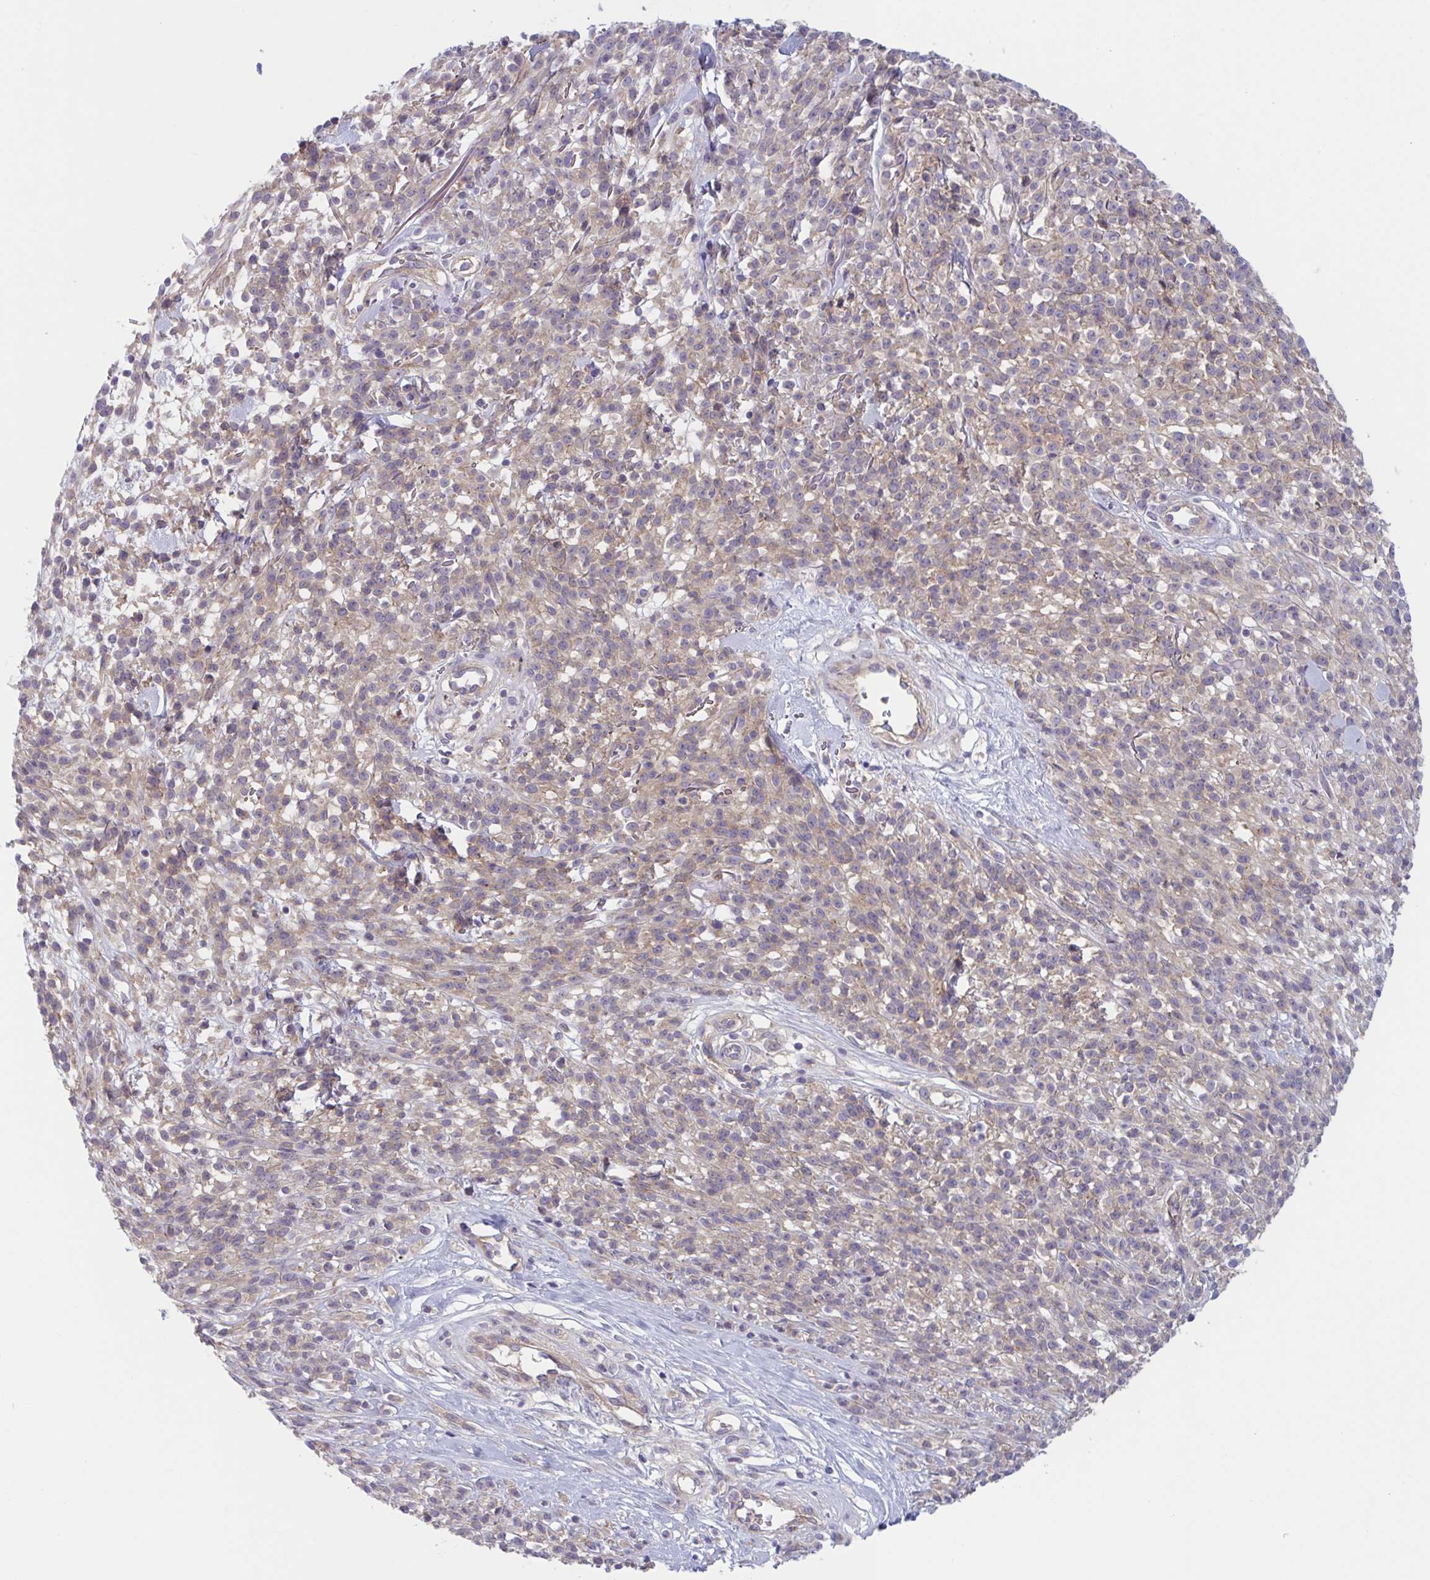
{"staining": {"intensity": "weak", "quantity": "25%-75%", "location": "cytoplasmic/membranous"}, "tissue": "melanoma", "cell_type": "Tumor cells", "image_type": "cancer", "snomed": [{"axis": "morphology", "description": "Malignant melanoma, NOS"}, {"axis": "topography", "description": "Skin"}, {"axis": "topography", "description": "Skin of trunk"}], "caption": "The immunohistochemical stain shows weak cytoplasmic/membranous positivity in tumor cells of melanoma tissue. (DAB IHC with brightfield microscopy, high magnification).", "gene": "TTC7B", "patient": {"sex": "male", "age": 74}}